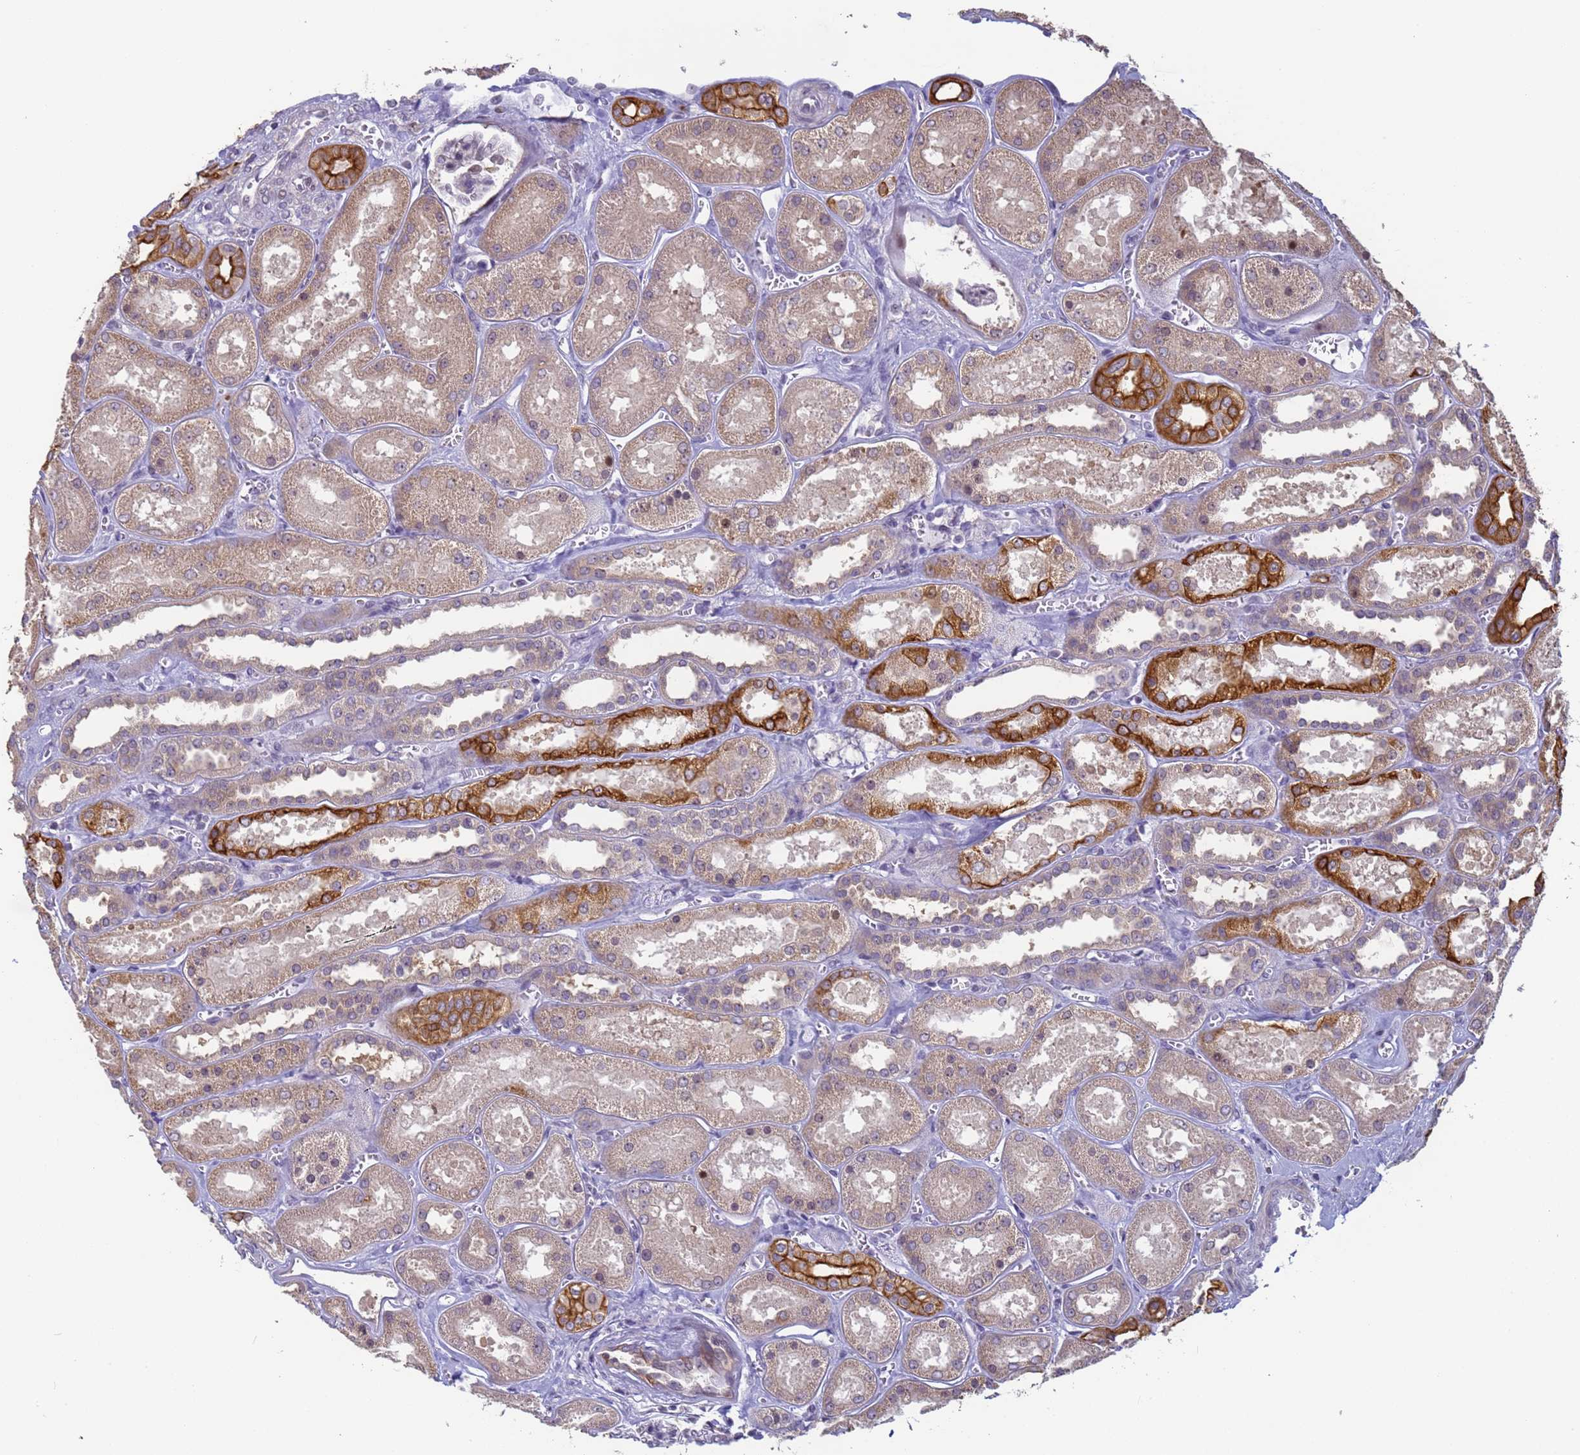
{"staining": {"intensity": "negative", "quantity": "none", "location": "none"}, "tissue": "kidney", "cell_type": "Cells in glomeruli", "image_type": "normal", "snomed": [{"axis": "morphology", "description": "Normal tissue, NOS"}, {"axis": "morphology", "description": "Adenocarcinoma, NOS"}, {"axis": "topography", "description": "Kidney"}], "caption": "This micrograph is of benign kidney stained with immunohistochemistry (IHC) to label a protein in brown with the nuclei are counter-stained blue. There is no staining in cells in glomeruli.", "gene": "VWA3A", "patient": {"sex": "female", "age": 68}}